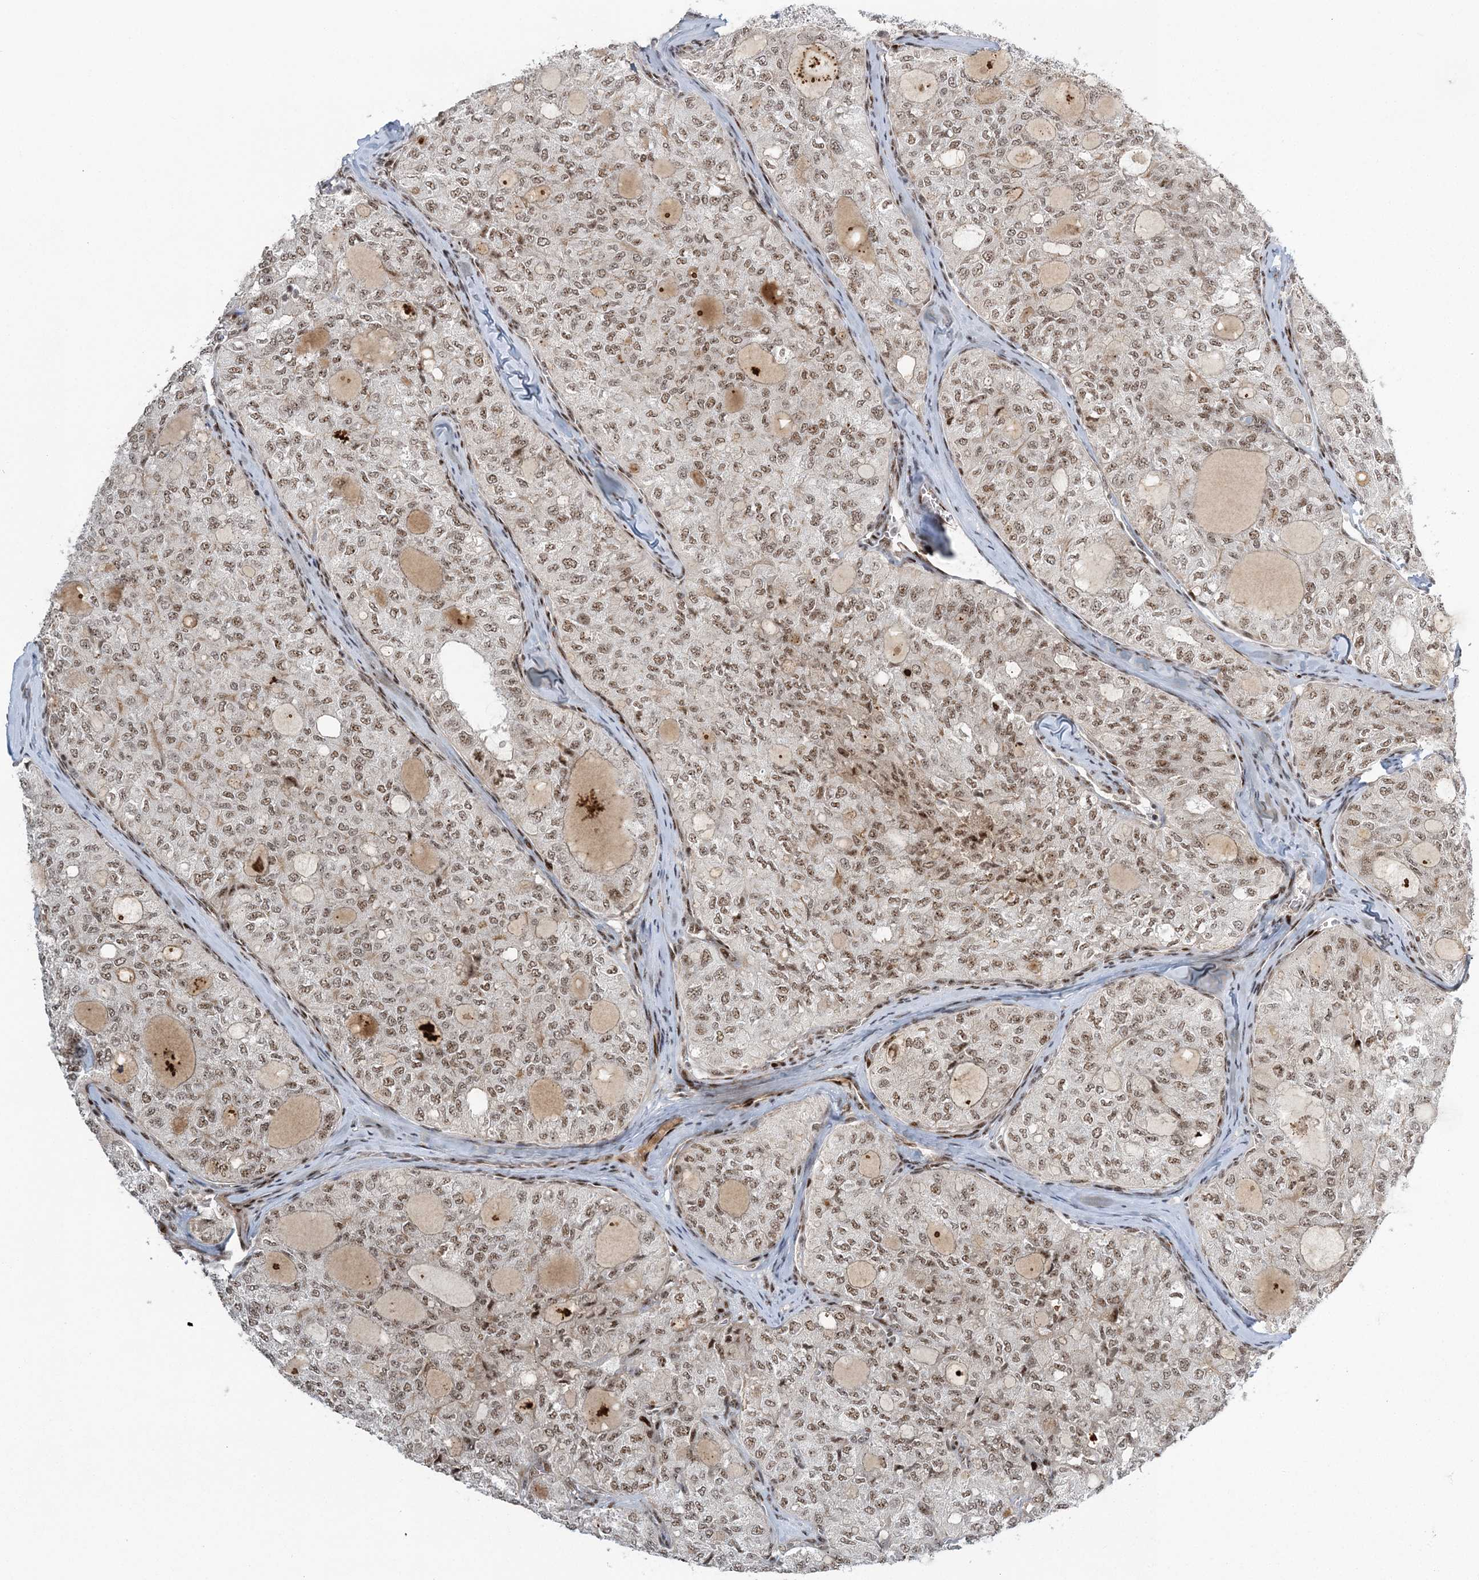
{"staining": {"intensity": "moderate", "quantity": ">75%", "location": "nuclear"}, "tissue": "thyroid cancer", "cell_type": "Tumor cells", "image_type": "cancer", "snomed": [{"axis": "morphology", "description": "Follicular adenoma carcinoma, NOS"}, {"axis": "topography", "description": "Thyroid gland"}], "caption": "Brown immunohistochemical staining in human thyroid cancer shows moderate nuclear positivity in approximately >75% of tumor cells.", "gene": "CWC22", "patient": {"sex": "male", "age": 75}}